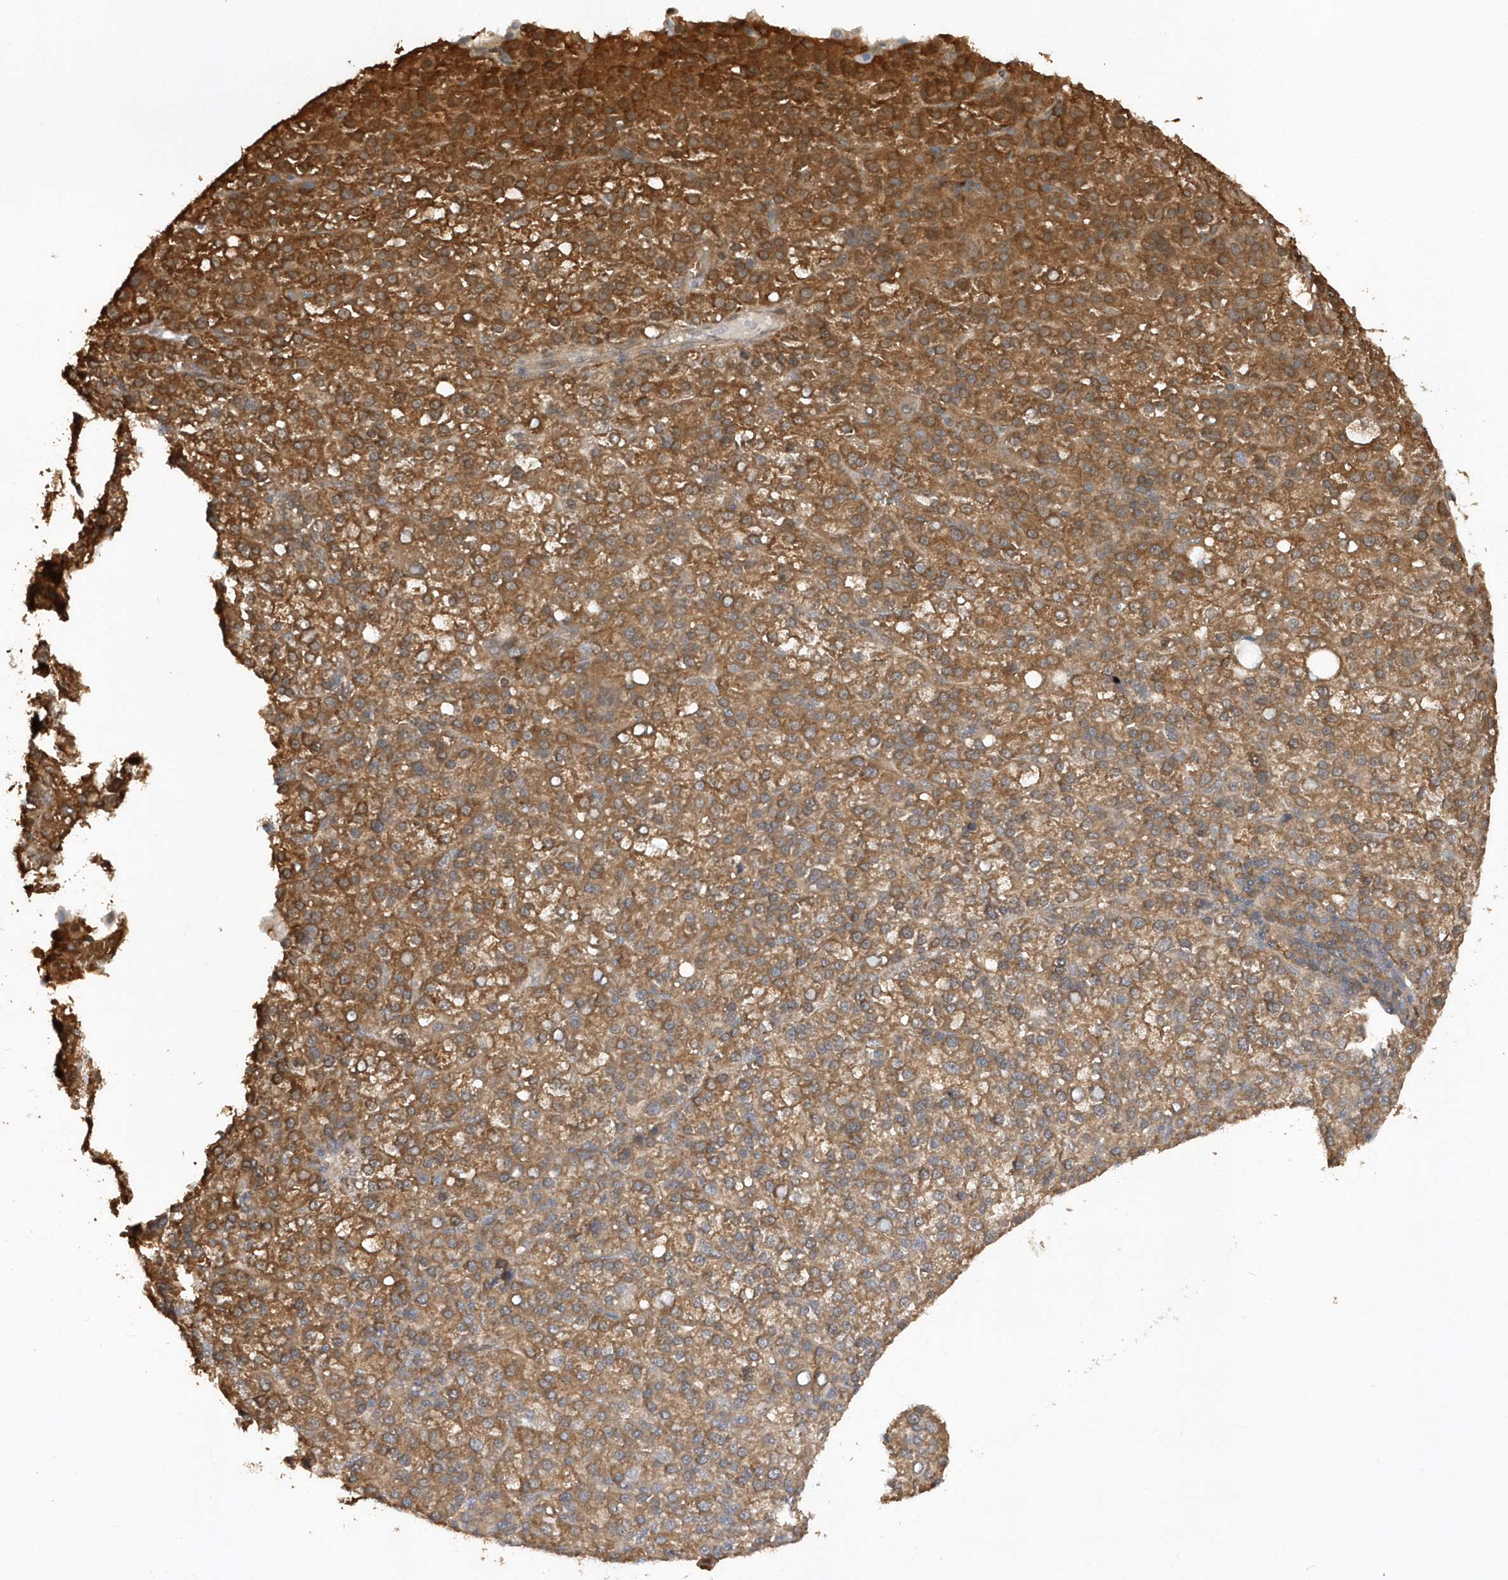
{"staining": {"intensity": "moderate", "quantity": ">75%", "location": "cytoplasmic/membranous"}, "tissue": "liver cancer", "cell_type": "Tumor cells", "image_type": "cancer", "snomed": [{"axis": "morphology", "description": "Carcinoma, Hepatocellular, NOS"}, {"axis": "topography", "description": "Liver"}], "caption": "Approximately >75% of tumor cells in liver cancer reveal moderate cytoplasmic/membranous protein positivity as visualized by brown immunohistochemical staining.", "gene": "RPE", "patient": {"sex": "female", "age": 58}}